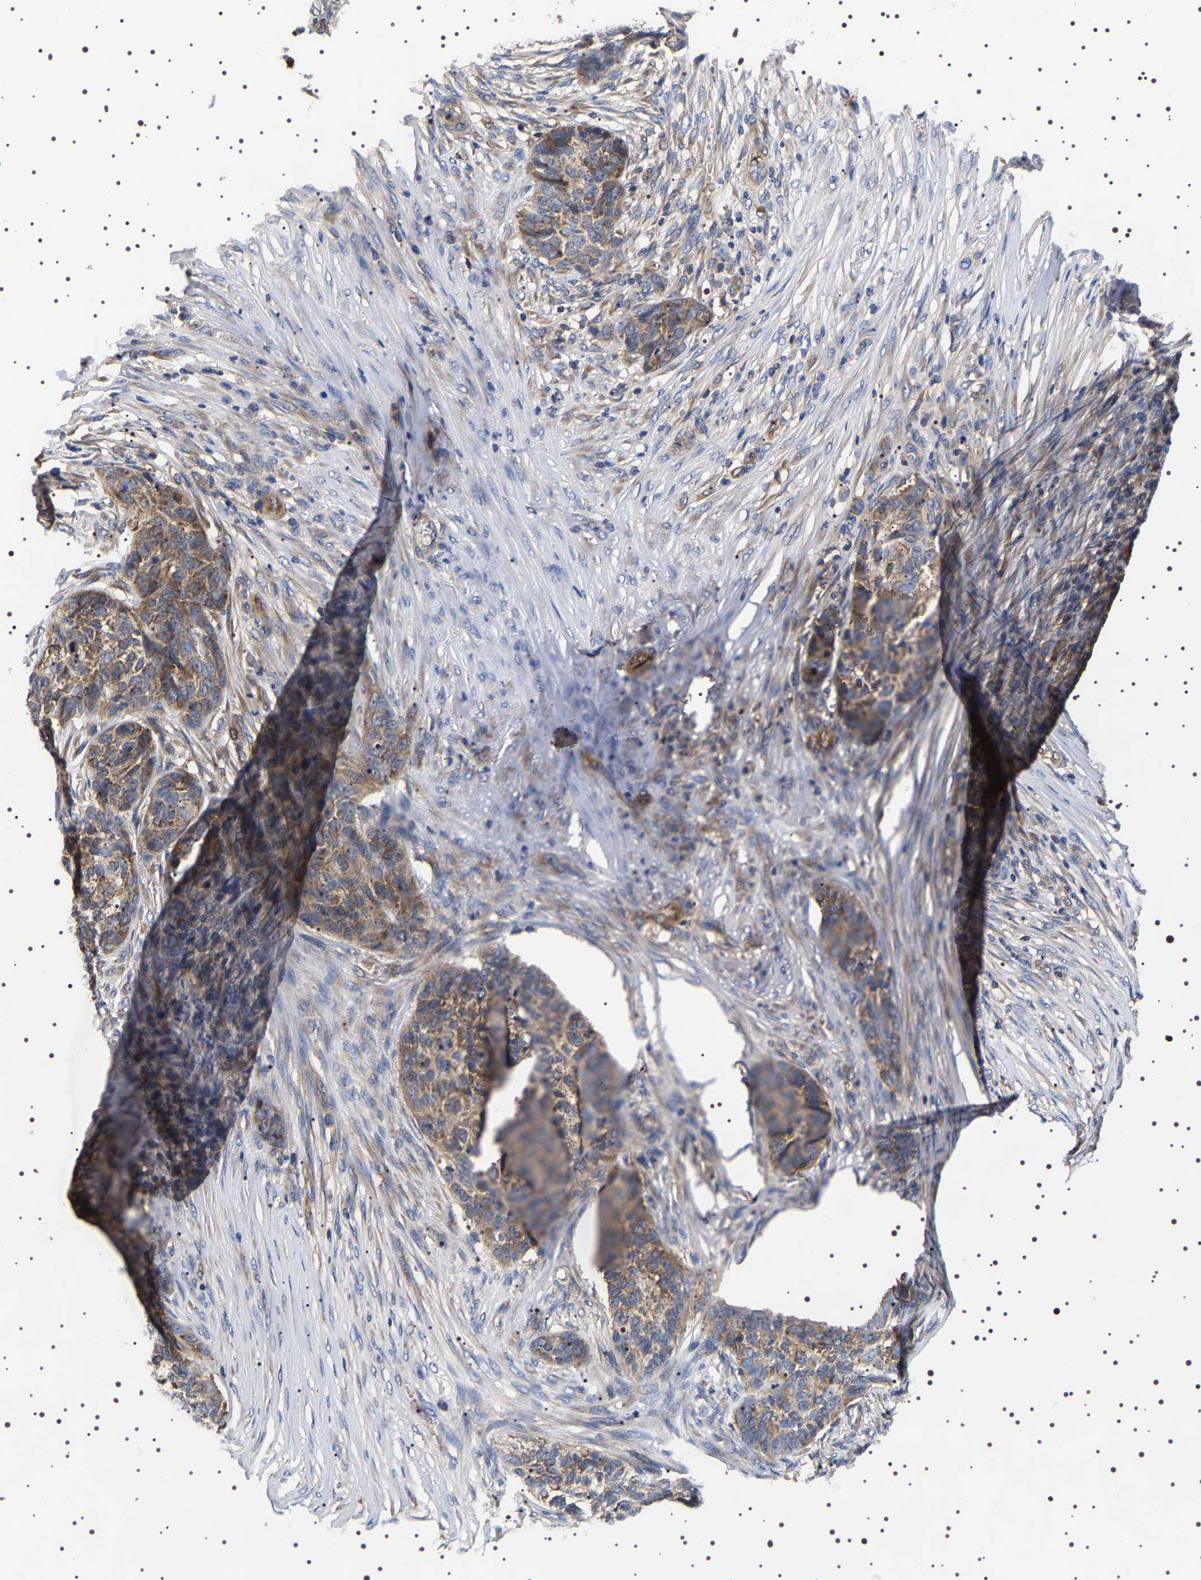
{"staining": {"intensity": "moderate", "quantity": "<25%", "location": "cytoplasmic/membranous"}, "tissue": "skin cancer", "cell_type": "Tumor cells", "image_type": "cancer", "snomed": [{"axis": "morphology", "description": "Basal cell carcinoma"}, {"axis": "topography", "description": "Skin"}], "caption": "Basal cell carcinoma (skin) stained with a protein marker exhibits moderate staining in tumor cells.", "gene": "DARS1", "patient": {"sex": "male", "age": 85}}